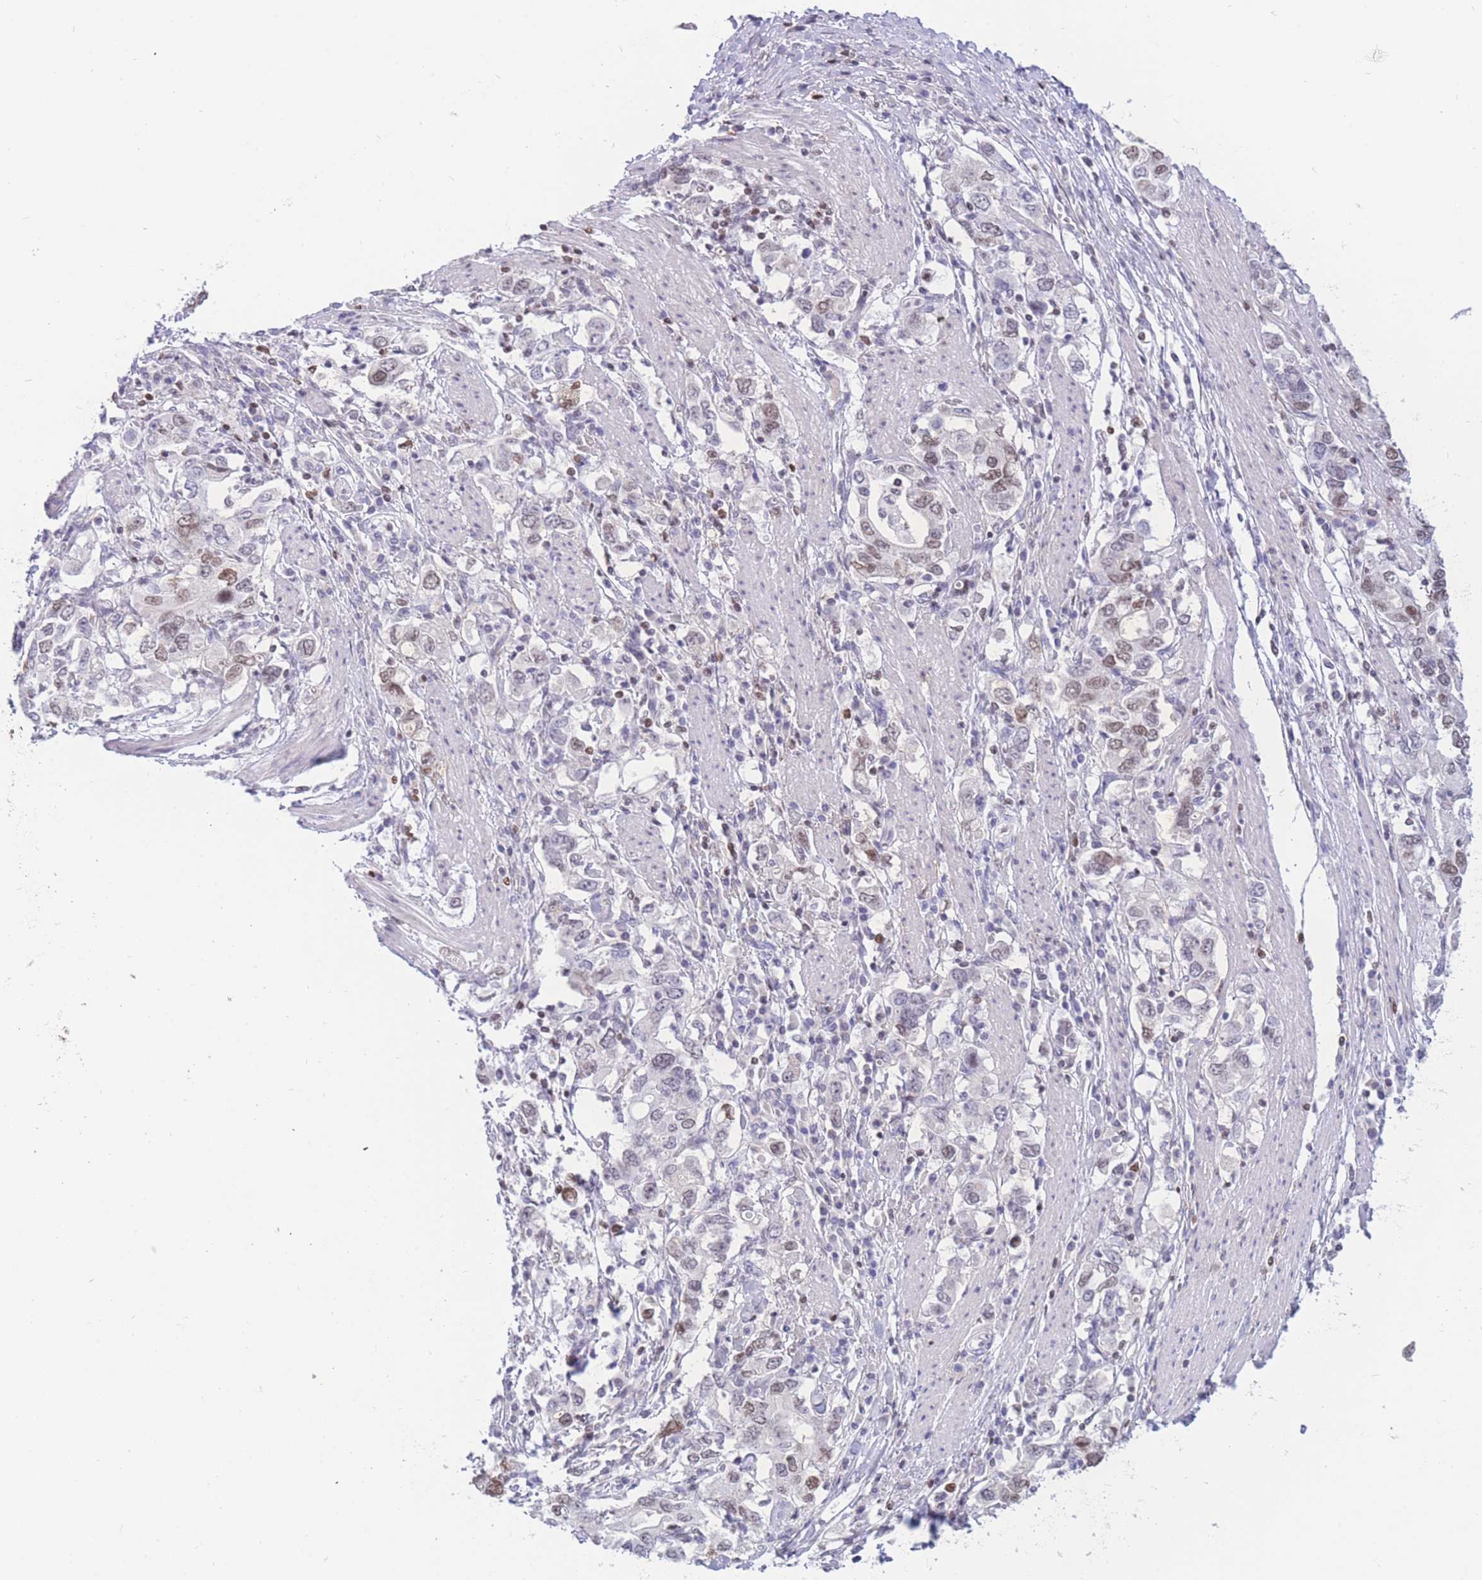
{"staining": {"intensity": "weak", "quantity": "25%-75%", "location": "nuclear"}, "tissue": "stomach cancer", "cell_type": "Tumor cells", "image_type": "cancer", "snomed": [{"axis": "morphology", "description": "Adenocarcinoma, NOS"}, {"axis": "topography", "description": "Stomach, upper"}, {"axis": "topography", "description": "Stomach"}], "caption": "Immunohistochemical staining of human adenocarcinoma (stomach) demonstrates weak nuclear protein positivity in about 25%-75% of tumor cells.", "gene": "HMGN1", "patient": {"sex": "male", "age": 62}}